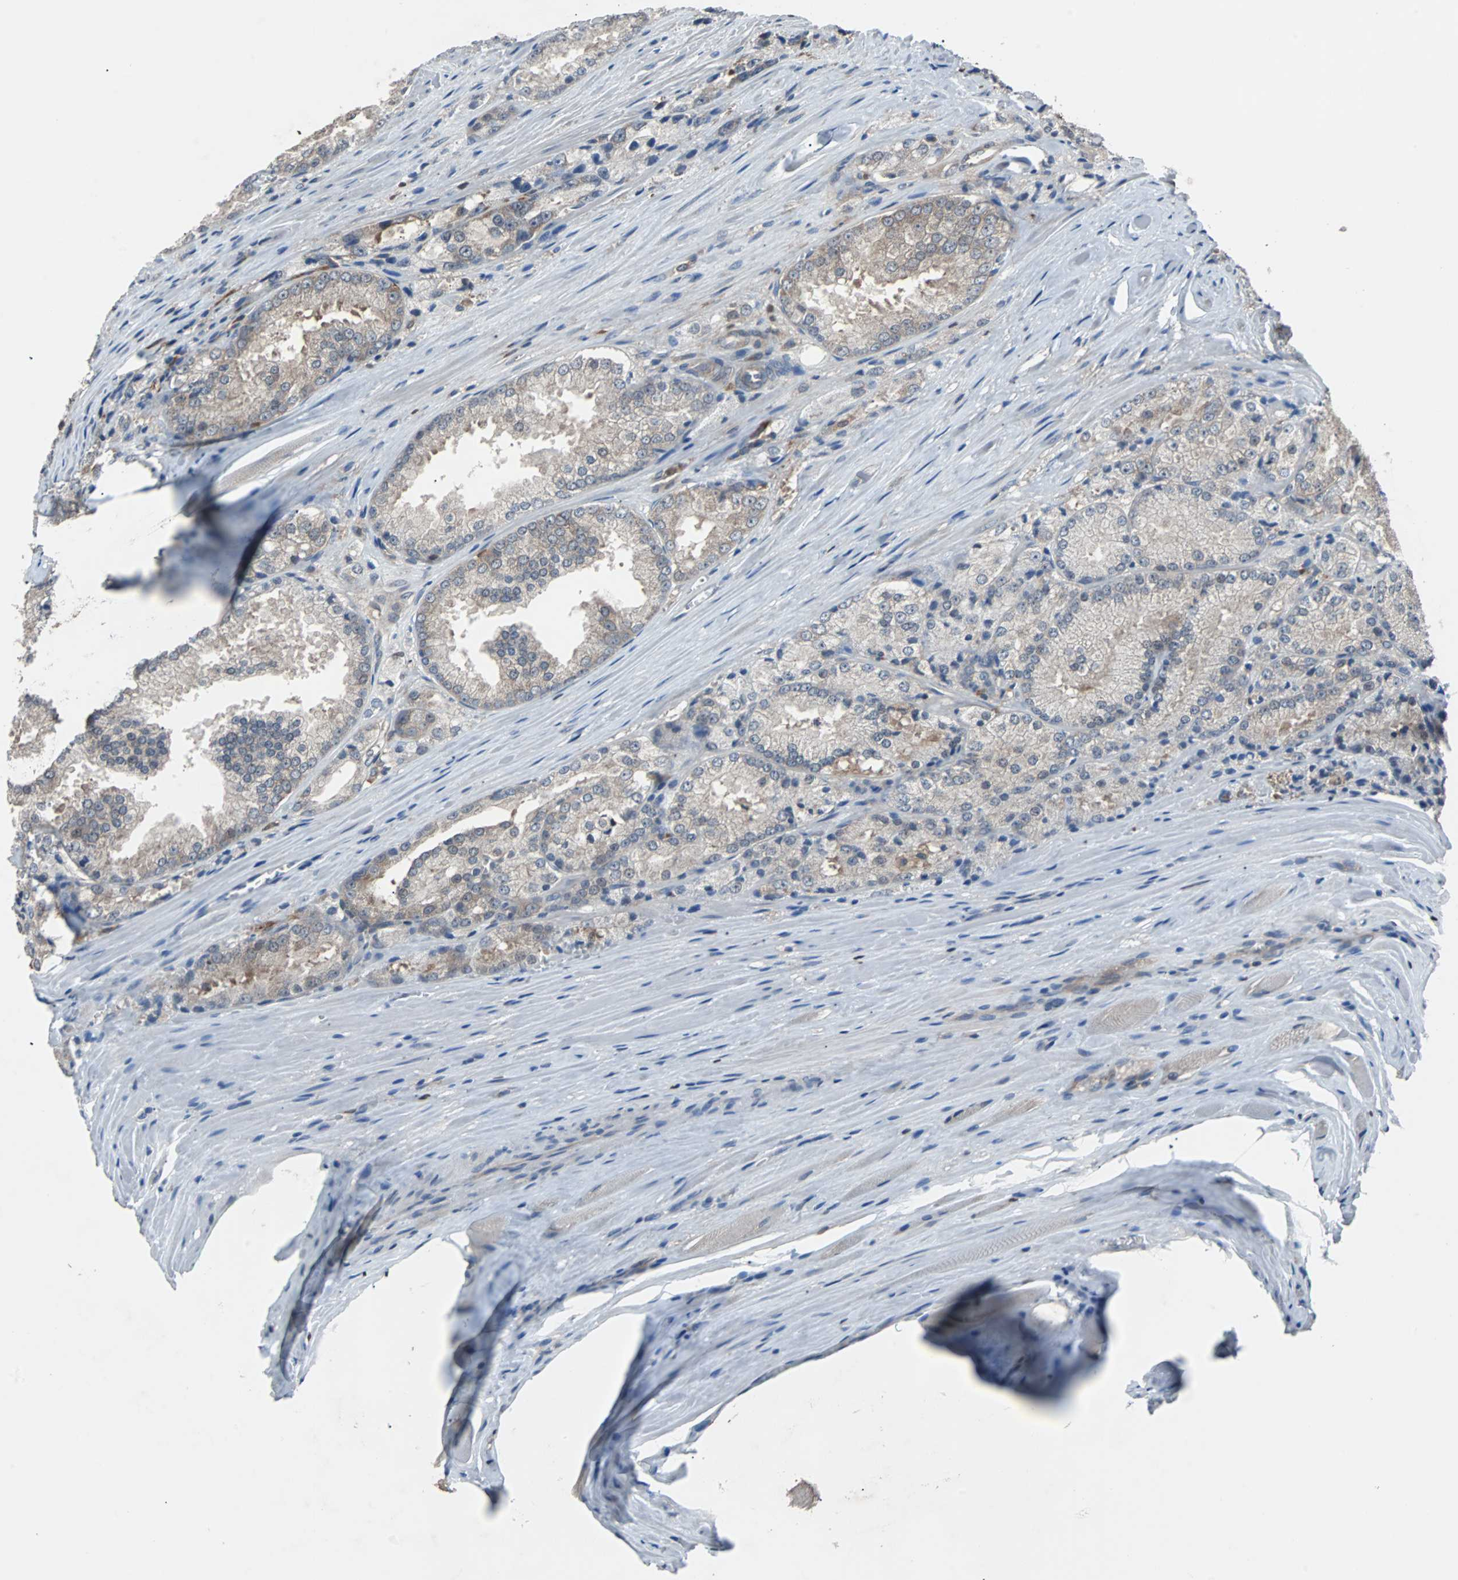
{"staining": {"intensity": "moderate", "quantity": "25%-75%", "location": "cytoplasmic/membranous"}, "tissue": "prostate cancer", "cell_type": "Tumor cells", "image_type": "cancer", "snomed": [{"axis": "morphology", "description": "Adenocarcinoma, Low grade"}, {"axis": "topography", "description": "Prostate"}], "caption": "Moderate cytoplasmic/membranous staining is seen in about 25%-75% of tumor cells in prostate cancer. (DAB (3,3'-diaminobenzidine) = brown stain, brightfield microscopy at high magnification).", "gene": "PAK1", "patient": {"sex": "male", "age": 64}}